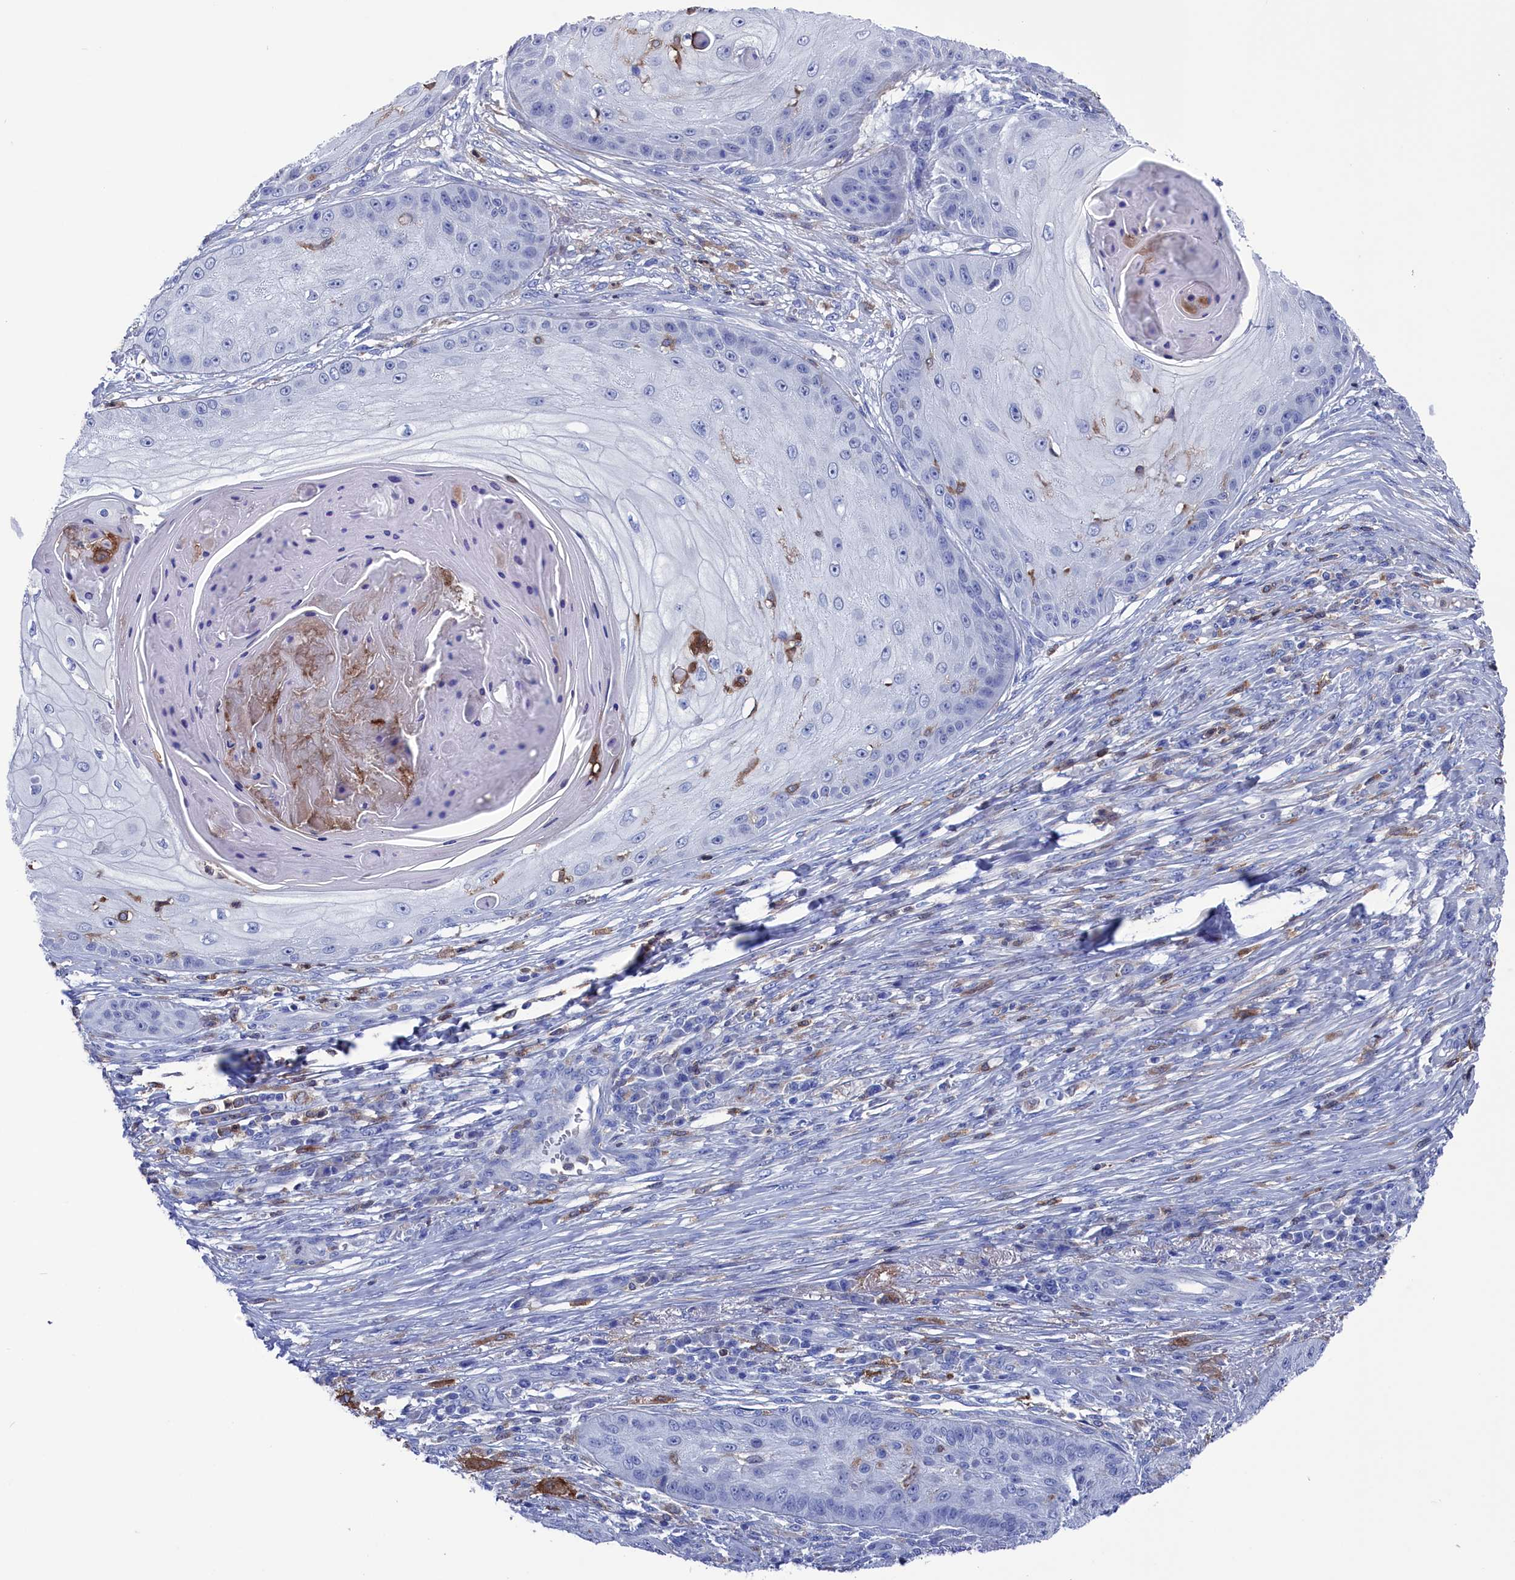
{"staining": {"intensity": "negative", "quantity": "none", "location": "none"}, "tissue": "skin cancer", "cell_type": "Tumor cells", "image_type": "cancer", "snomed": [{"axis": "morphology", "description": "Squamous cell carcinoma, NOS"}, {"axis": "topography", "description": "Skin"}], "caption": "High power microscopy histopathology image of an immunohistochemistry (IHC) image of skin cancer (squamous cell carcinoma), revealing no significant expression in tumor cells. The staining is performed using DAB (3,3'-diaminobenzidine) brown chromogen with nuclei counter-stained in using hematoxylin.", "gene": "TYROBP", "patient": {"sex": "male", "age": 70}}